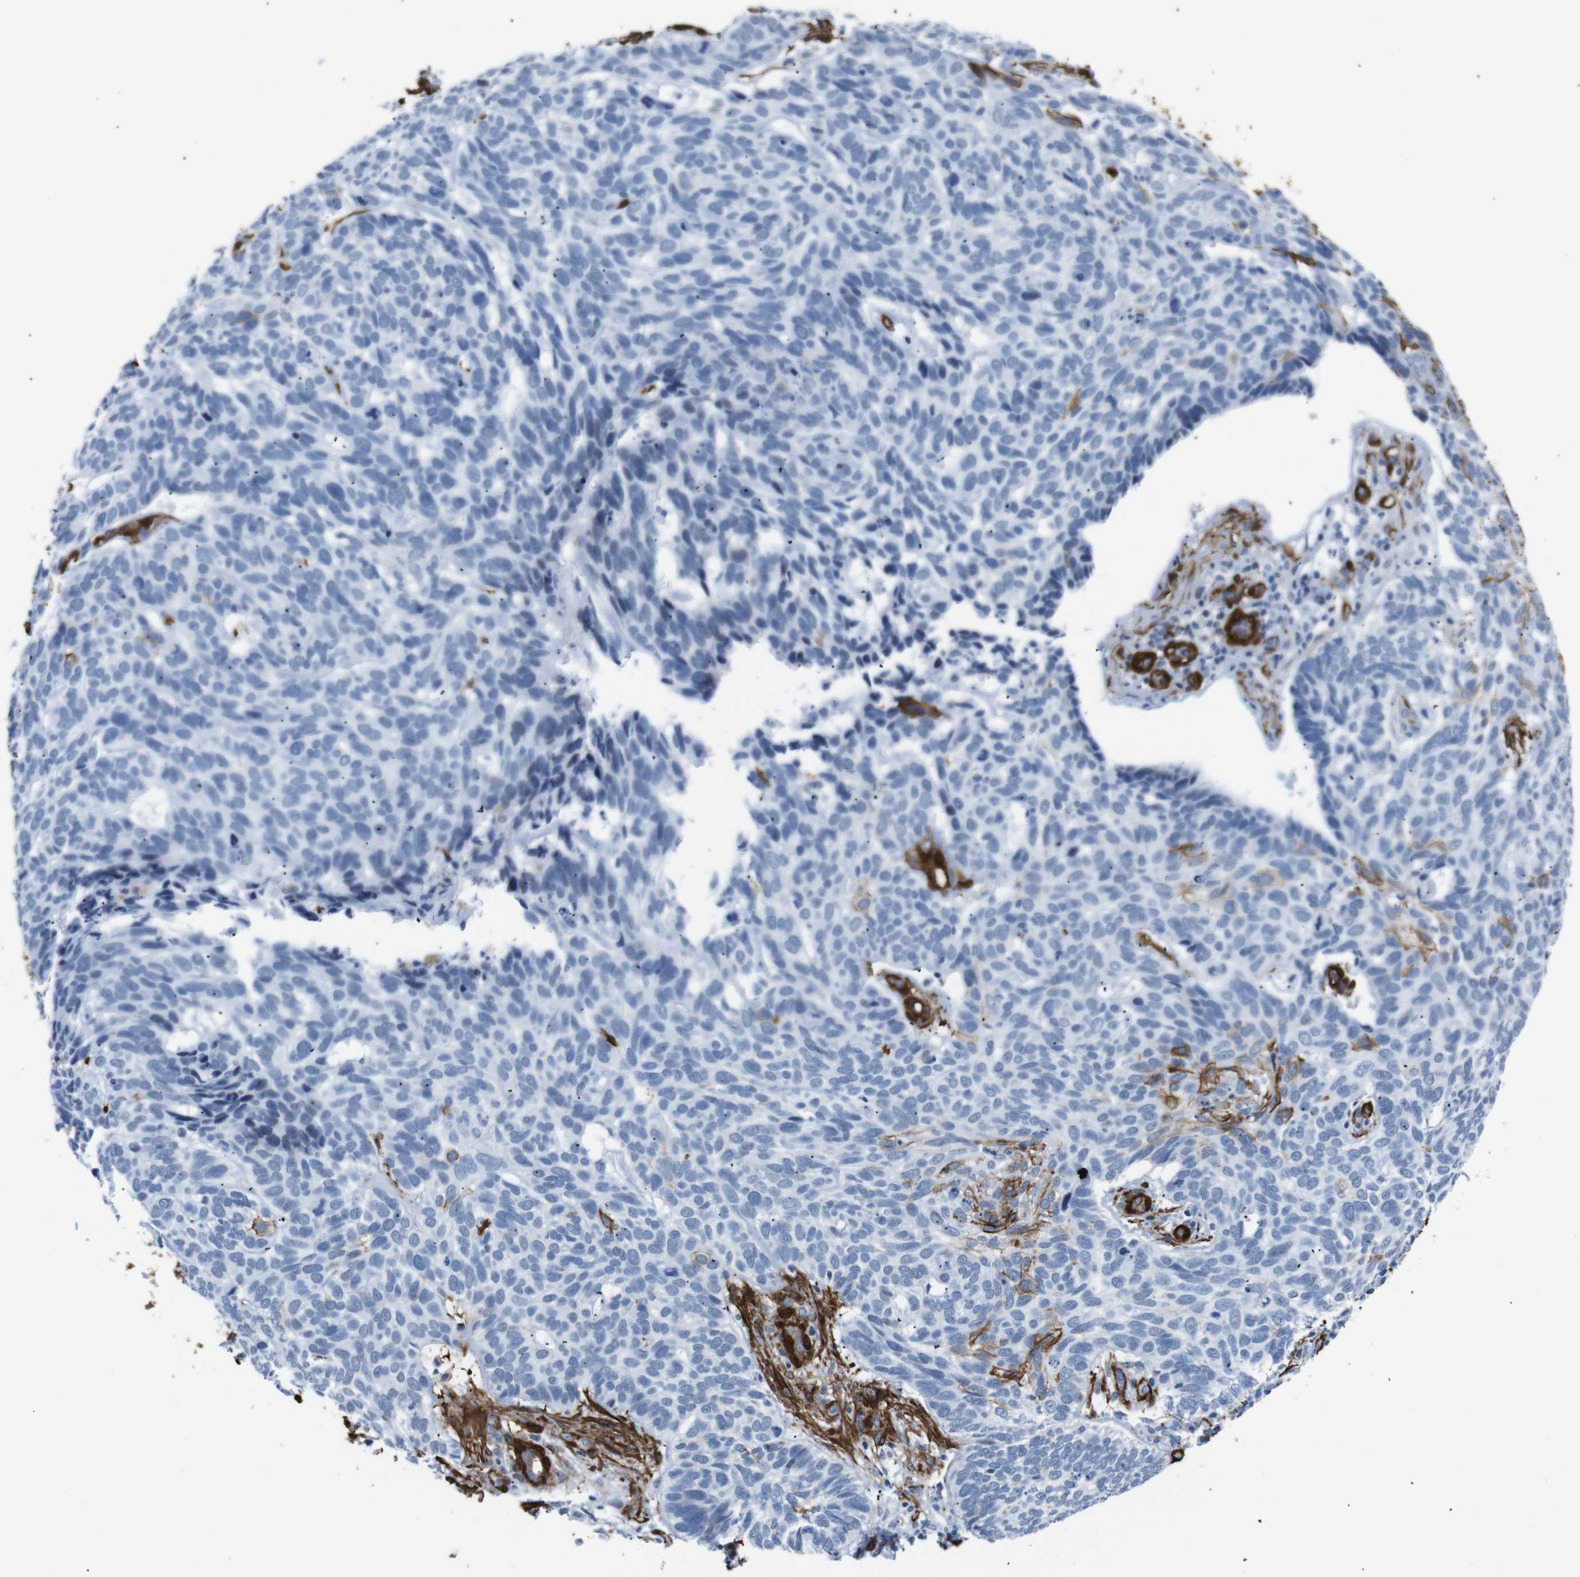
{"staining": {"intensity": "negative", "quantity": "none", "location": "none"}, "tissue": "skin cancer", "cell_type": "Tumor cells", "image_type": "cancer", "snomed": [{"axis": "morphology", "description": "Basal cell carcinoma"}, {"axis": "topography", "description": "Skin"}], "caption": "DAB immunohistochemical staining of basal cell carcinoma (skin) shows no significant staining in tumor cells. (DAB immunohistochemistry visualized using brightfield microscopy, high magnification).", "gene": "ACTA2", "patient": {"sex": "male", "age": 87}}